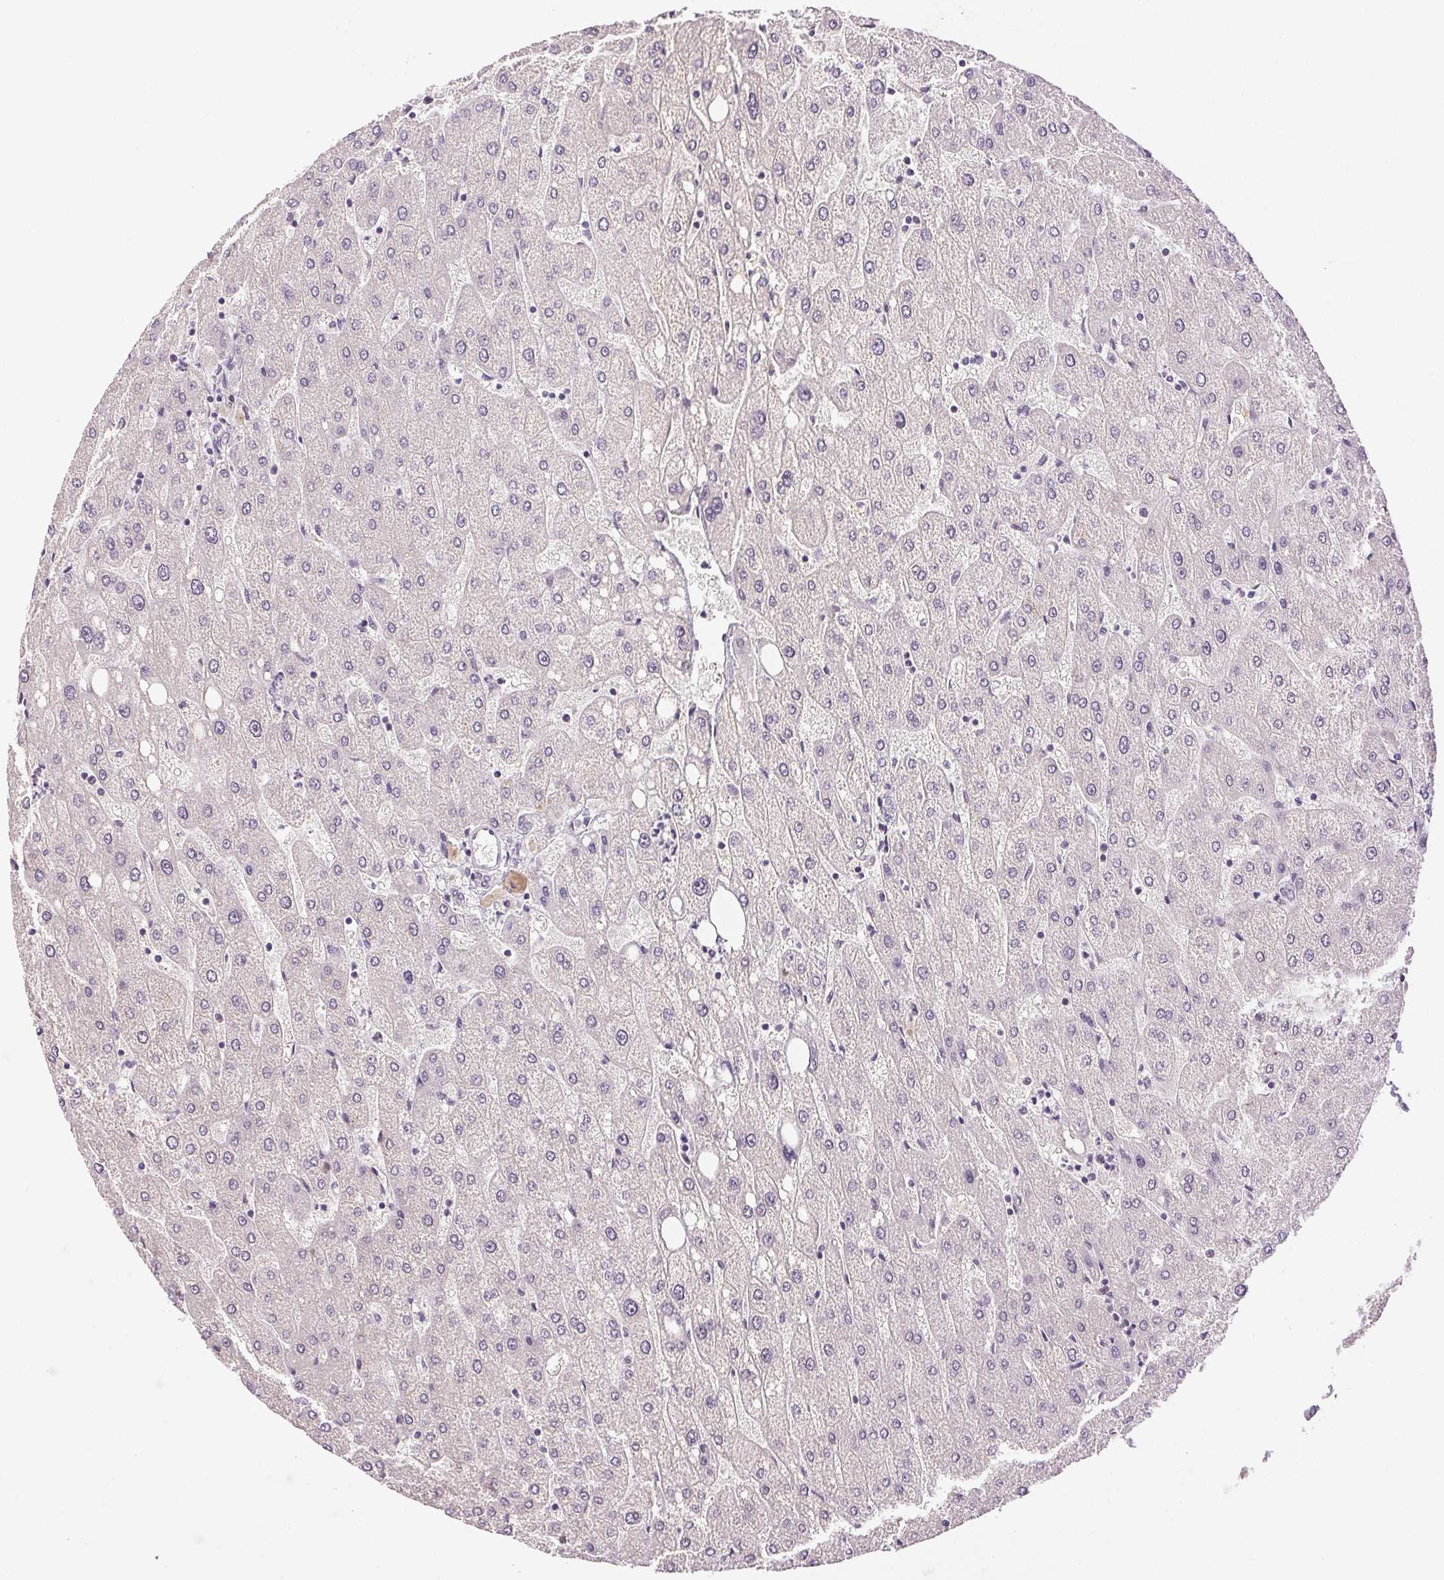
{"staining": {"intensity": "negative", "quantity": "none", "location": "none"}, "tissue": "liver", "cell_type": "Cholangiocytes", "image_type": "normal", "snomed": [{"axis": "morphology", "description": "Normal tissue, NOS"}, {"axis": "topography", "description": "Liver"}], "caption": "Immunohistochemical staining of unremarkable liver exhibits no significant expression in cholangiocytes.", "gene": "PLCB1", "patient": {"sex": "male", "age": 67}}